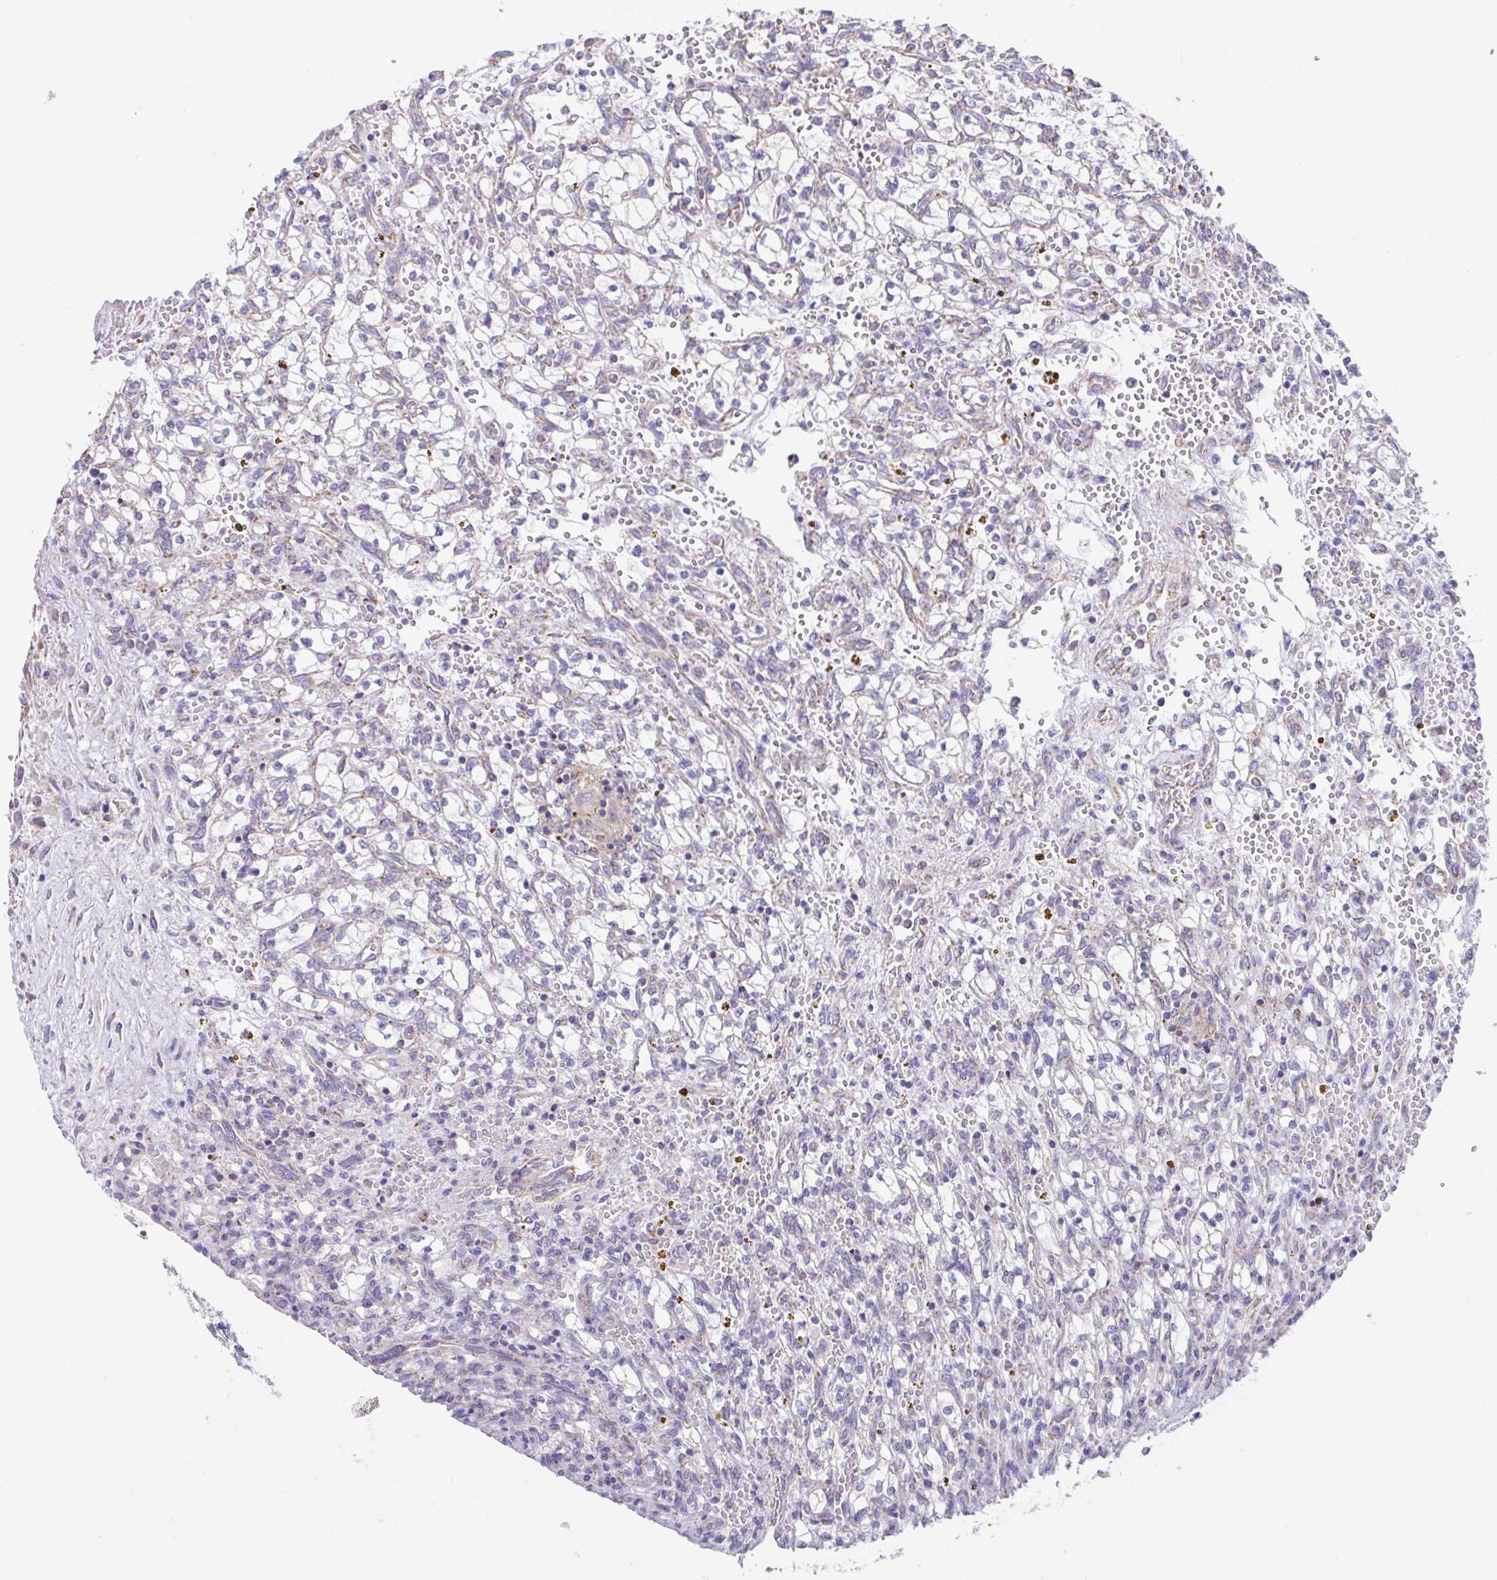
{"staining": {"intensity": "negative", "quantity": "none", "location": "none"}, "tissue": "renal cancer", "cell_type": "Tumor cells", "image_type": "cancer", "snomed": [{"axis": "morphology", "description": "Adenocarcinoma, NOS"}, {"axis": "topography", "description": "Kidney"}], "caption": "The photomicrograph displays no significant staining in tumor cells of renal cancer (adenocarcinoma). (Stains: DAB IHC with hematoxylin counter stain, Microscopy: brightfield microscopy at high magnification).", "gene": "DOK7", "patient": {"sex": "female", "age": 64}}